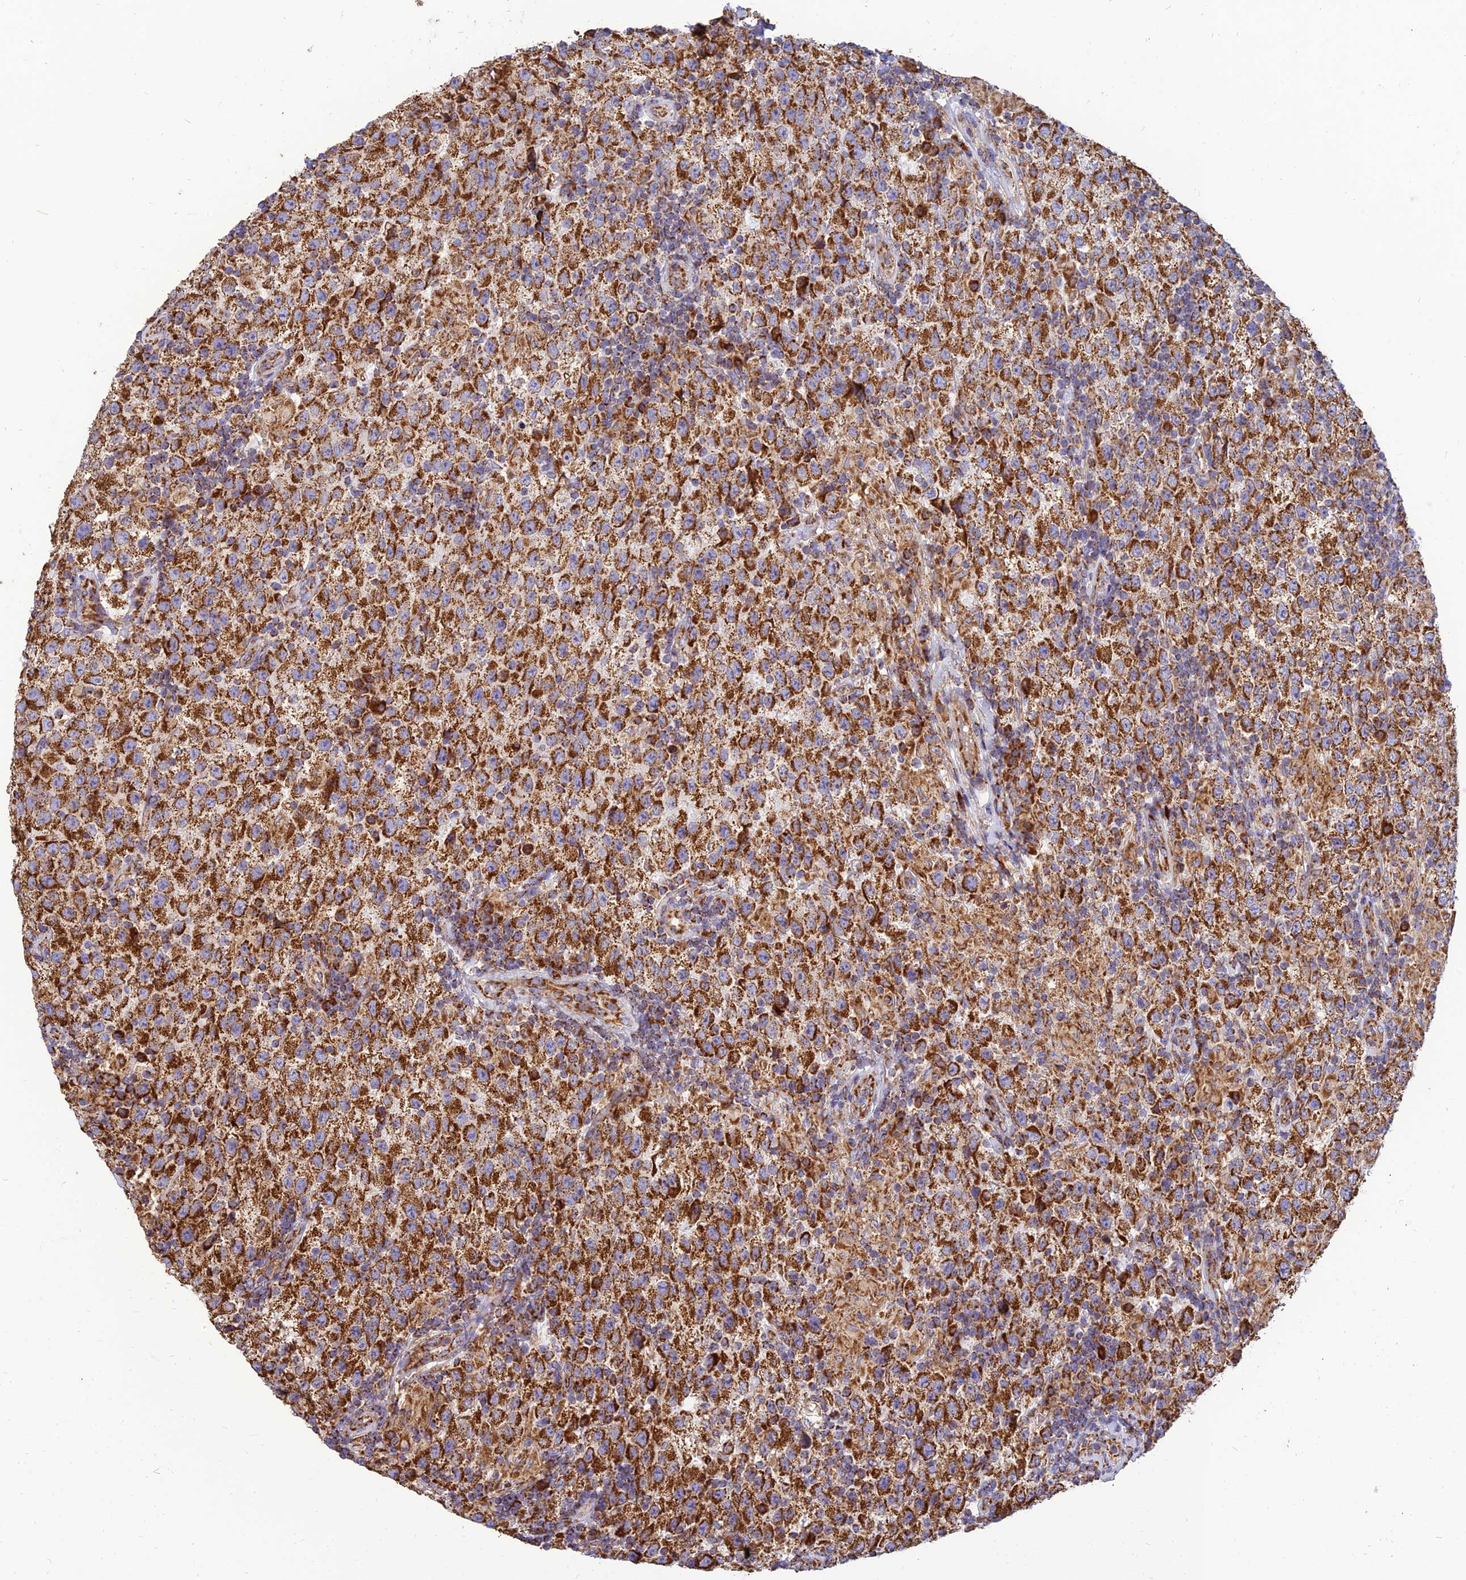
{"staining": {"intensity": "strong", "quantity": ">75%", "location": "cytoplasmic/membranous"}, "tissue": "testis cancer", "cell_type": "Tumor cells", "image_type": "cancer", "snomed": [{"axis": "morphology", "description": "Seminoma, NOS"}, {"axis": "morphology", "description": "Carcinoma, Embryonal, NOS"}, {"axis": "topography", "description": "Testis"}], "caption": "Immunohistochemistry staining of testis cancer (seminoma), which demonstrates high levels of strong cytoplasmic/membranous staining in approximately >75% of tumor cells indicating strong cytoplasmic/membranous protein positivity. The staining was performed using DAB (brown) for protein detection and nuclei were counterstained in hematoxylin (blue).", "gene": "THUMPD2", "patient": {"sex": "male", "age": 41}}